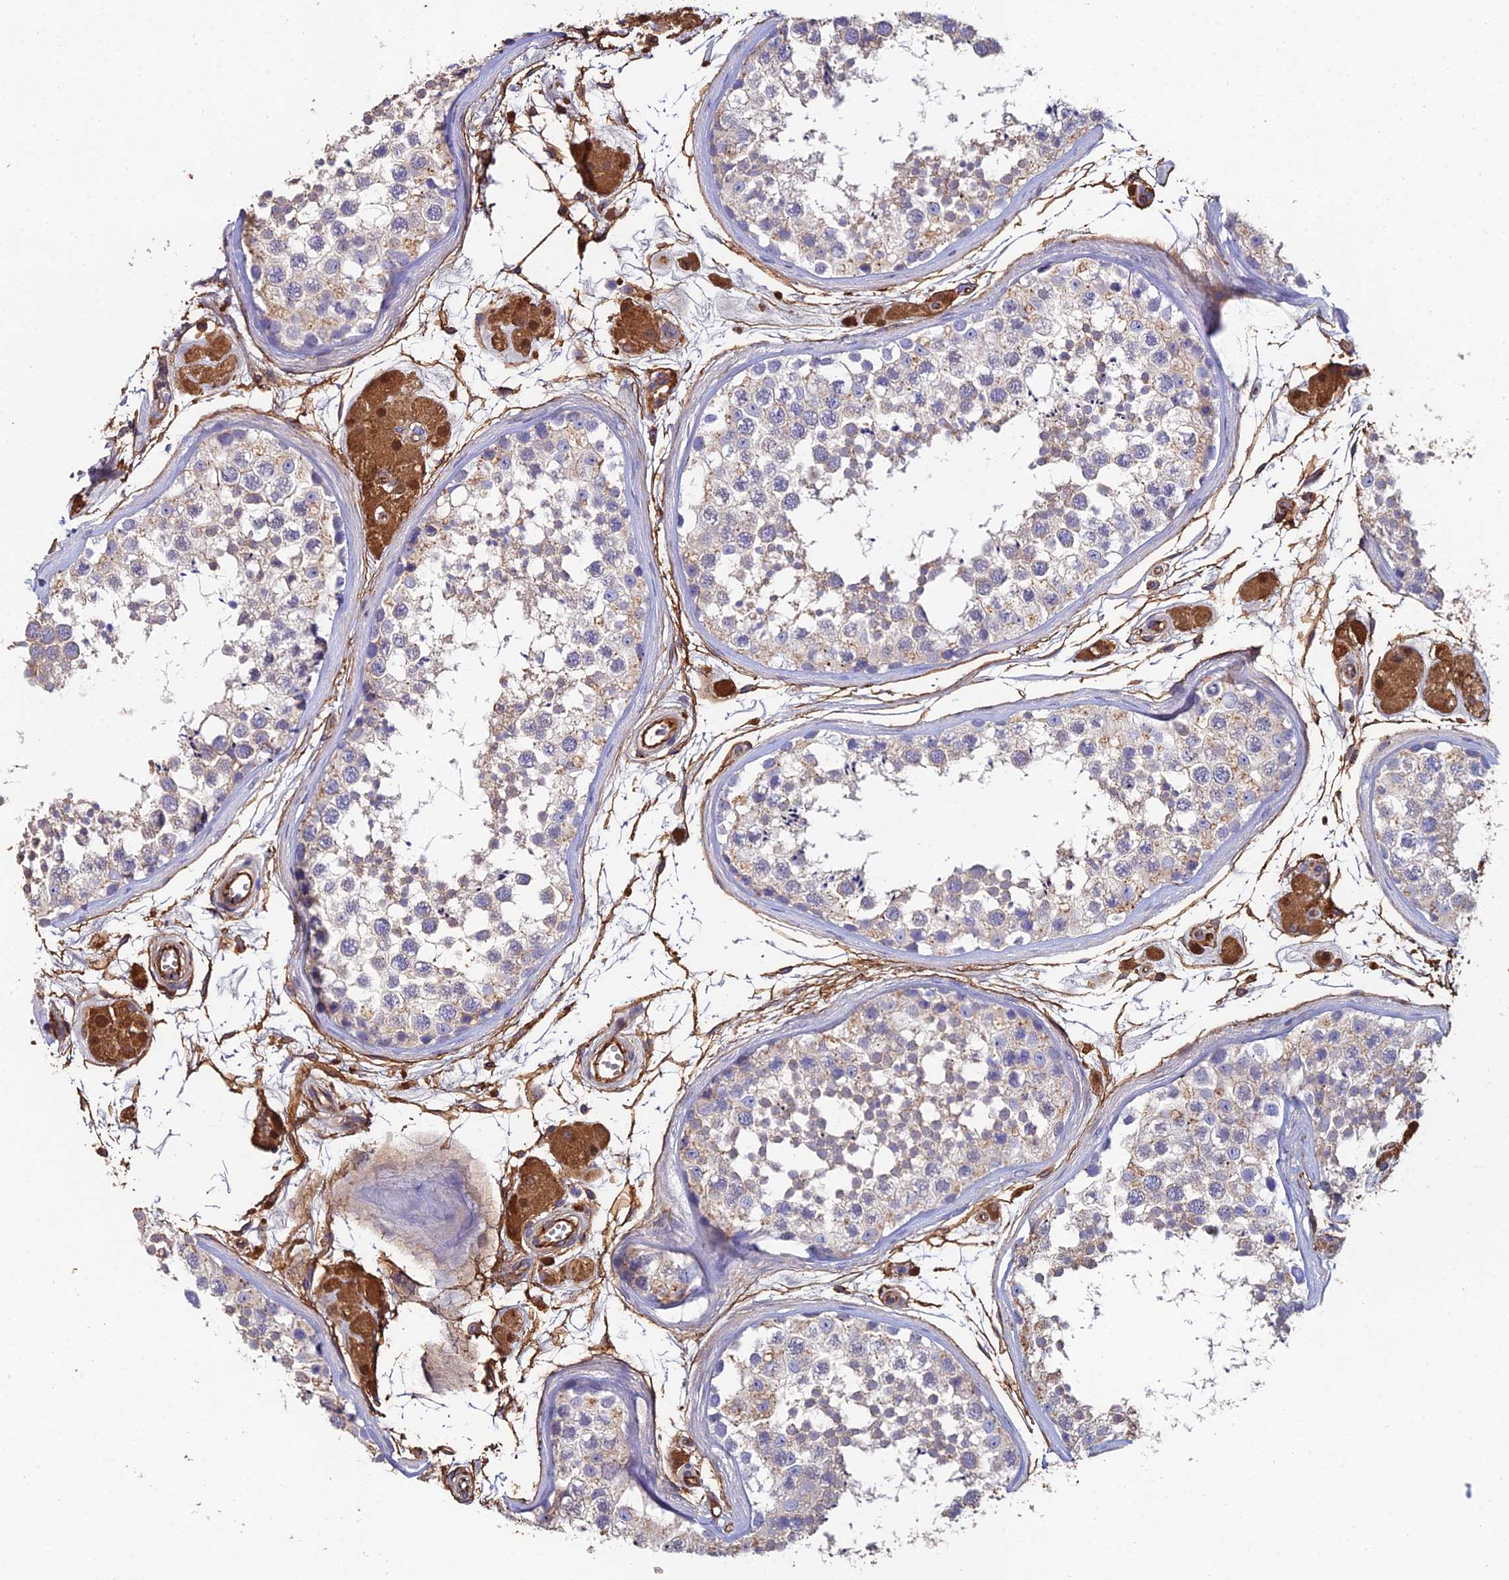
{"staining": {"intensity": "weak", "quantity": "<25%", "location": "cytoplasmic/membranous"}, "tissue": "testis", "cell_type": "Cells in seminiferous ducts", "image_type": "normal", "snomed": [{"axis": "morphology", "description": "Normal tissue, NOS"}, {"axis": "topography", "description": "Testis"}], "caption": "Cells in seminiferous ducts are negative for brown protein staining in unremarkable testis. Nuclei are stained in blue.", "gene": "C6", "patient": {"sex": "male", "age": 56}}